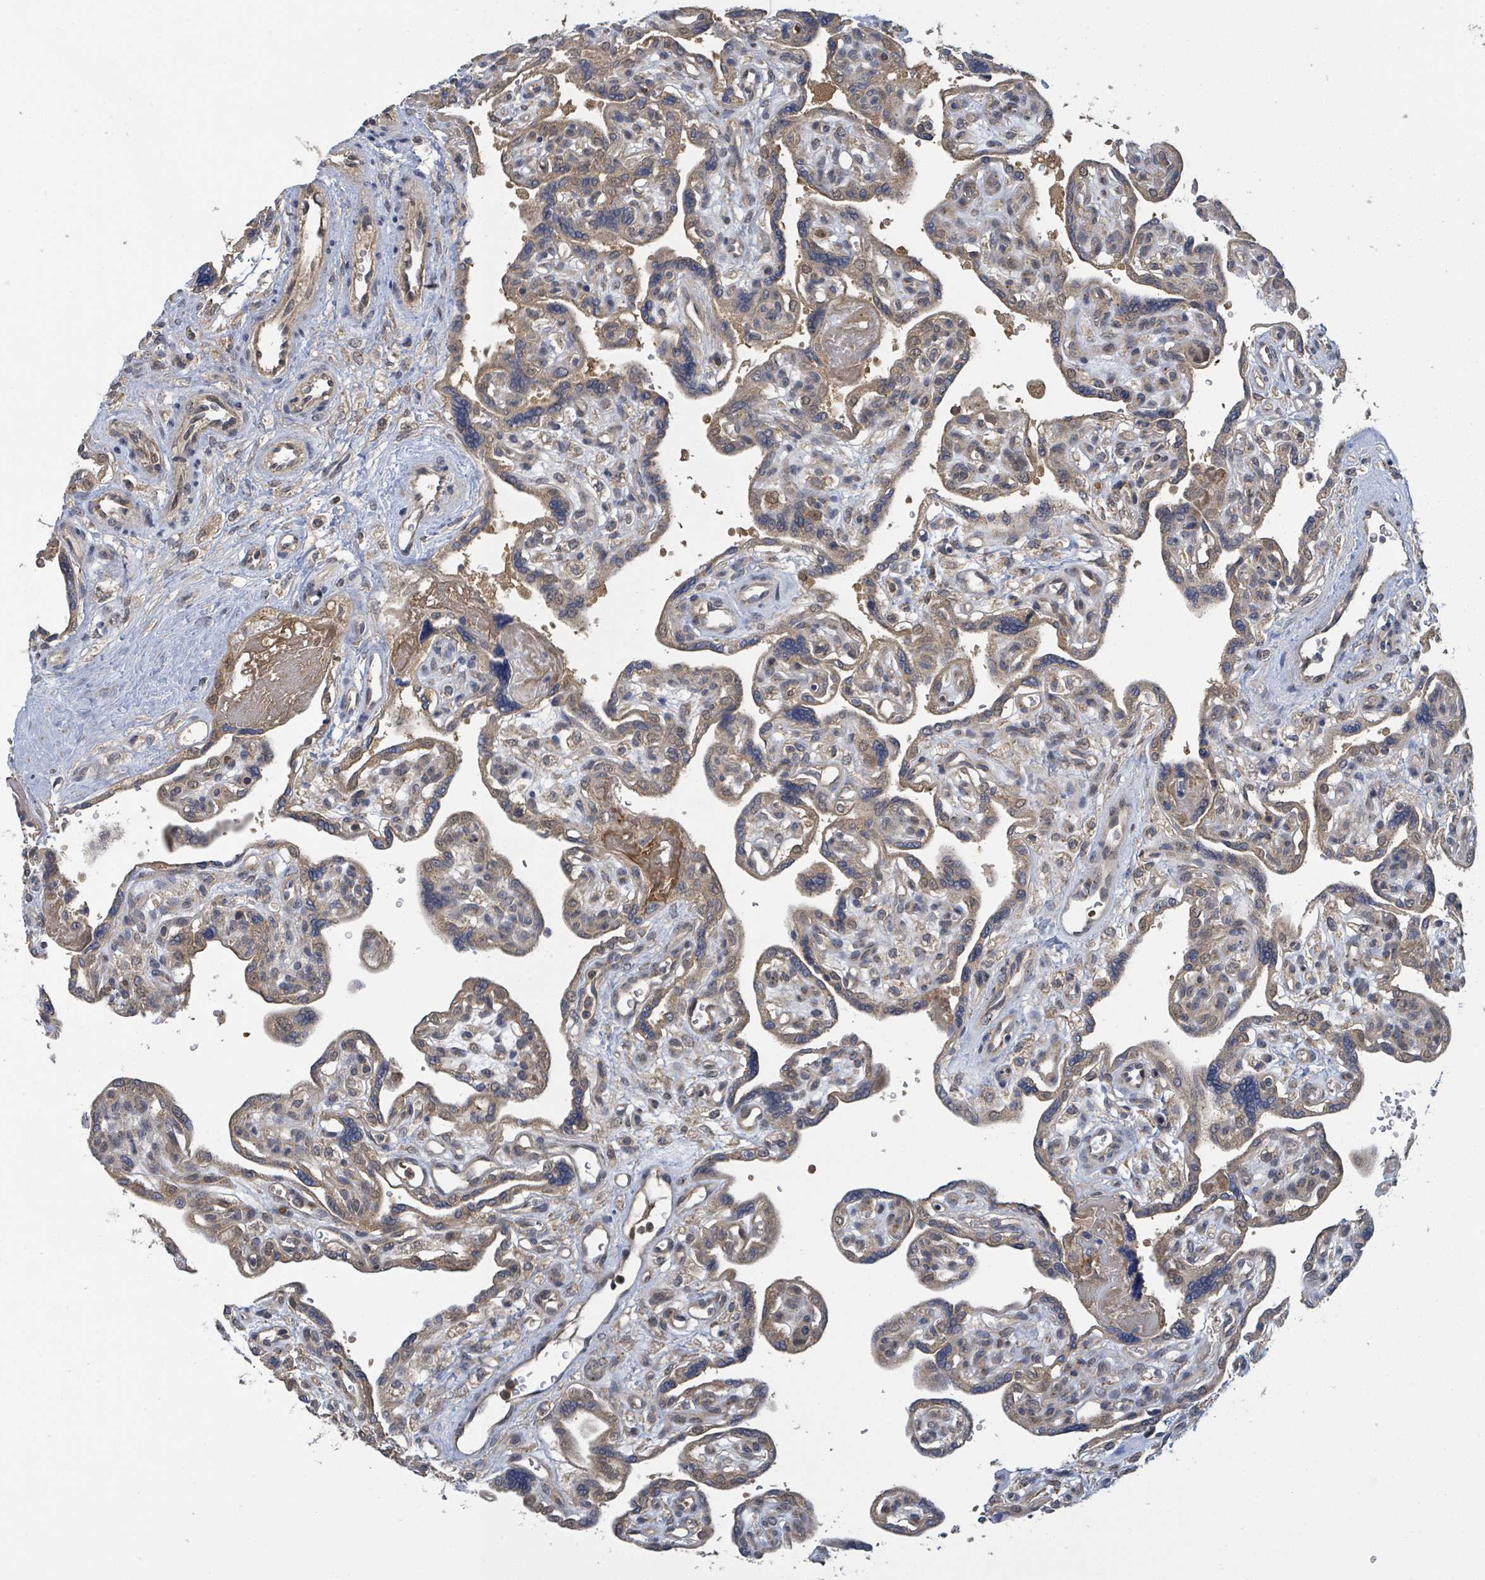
{"staining": {"intensity": "weak", "quantity": ">75%", "location": "cytoplasmic/membranous"}, "tissue": "placenta", "cell_type": "Trophoblastic cells", "image_type": "normal", "snomed": [{"axis": "morphology", "description": "Normal tissue, NOS"}, {"axis": "topography", "description": "Placenta"}], "caption": "A brown stain highlights weak cytoplasmic/membranous expression of a protein in trophoblastic cells of unremarkable placenta.", "gene": "CCDC121", "patient": {"sex": "female", "age": 39}}